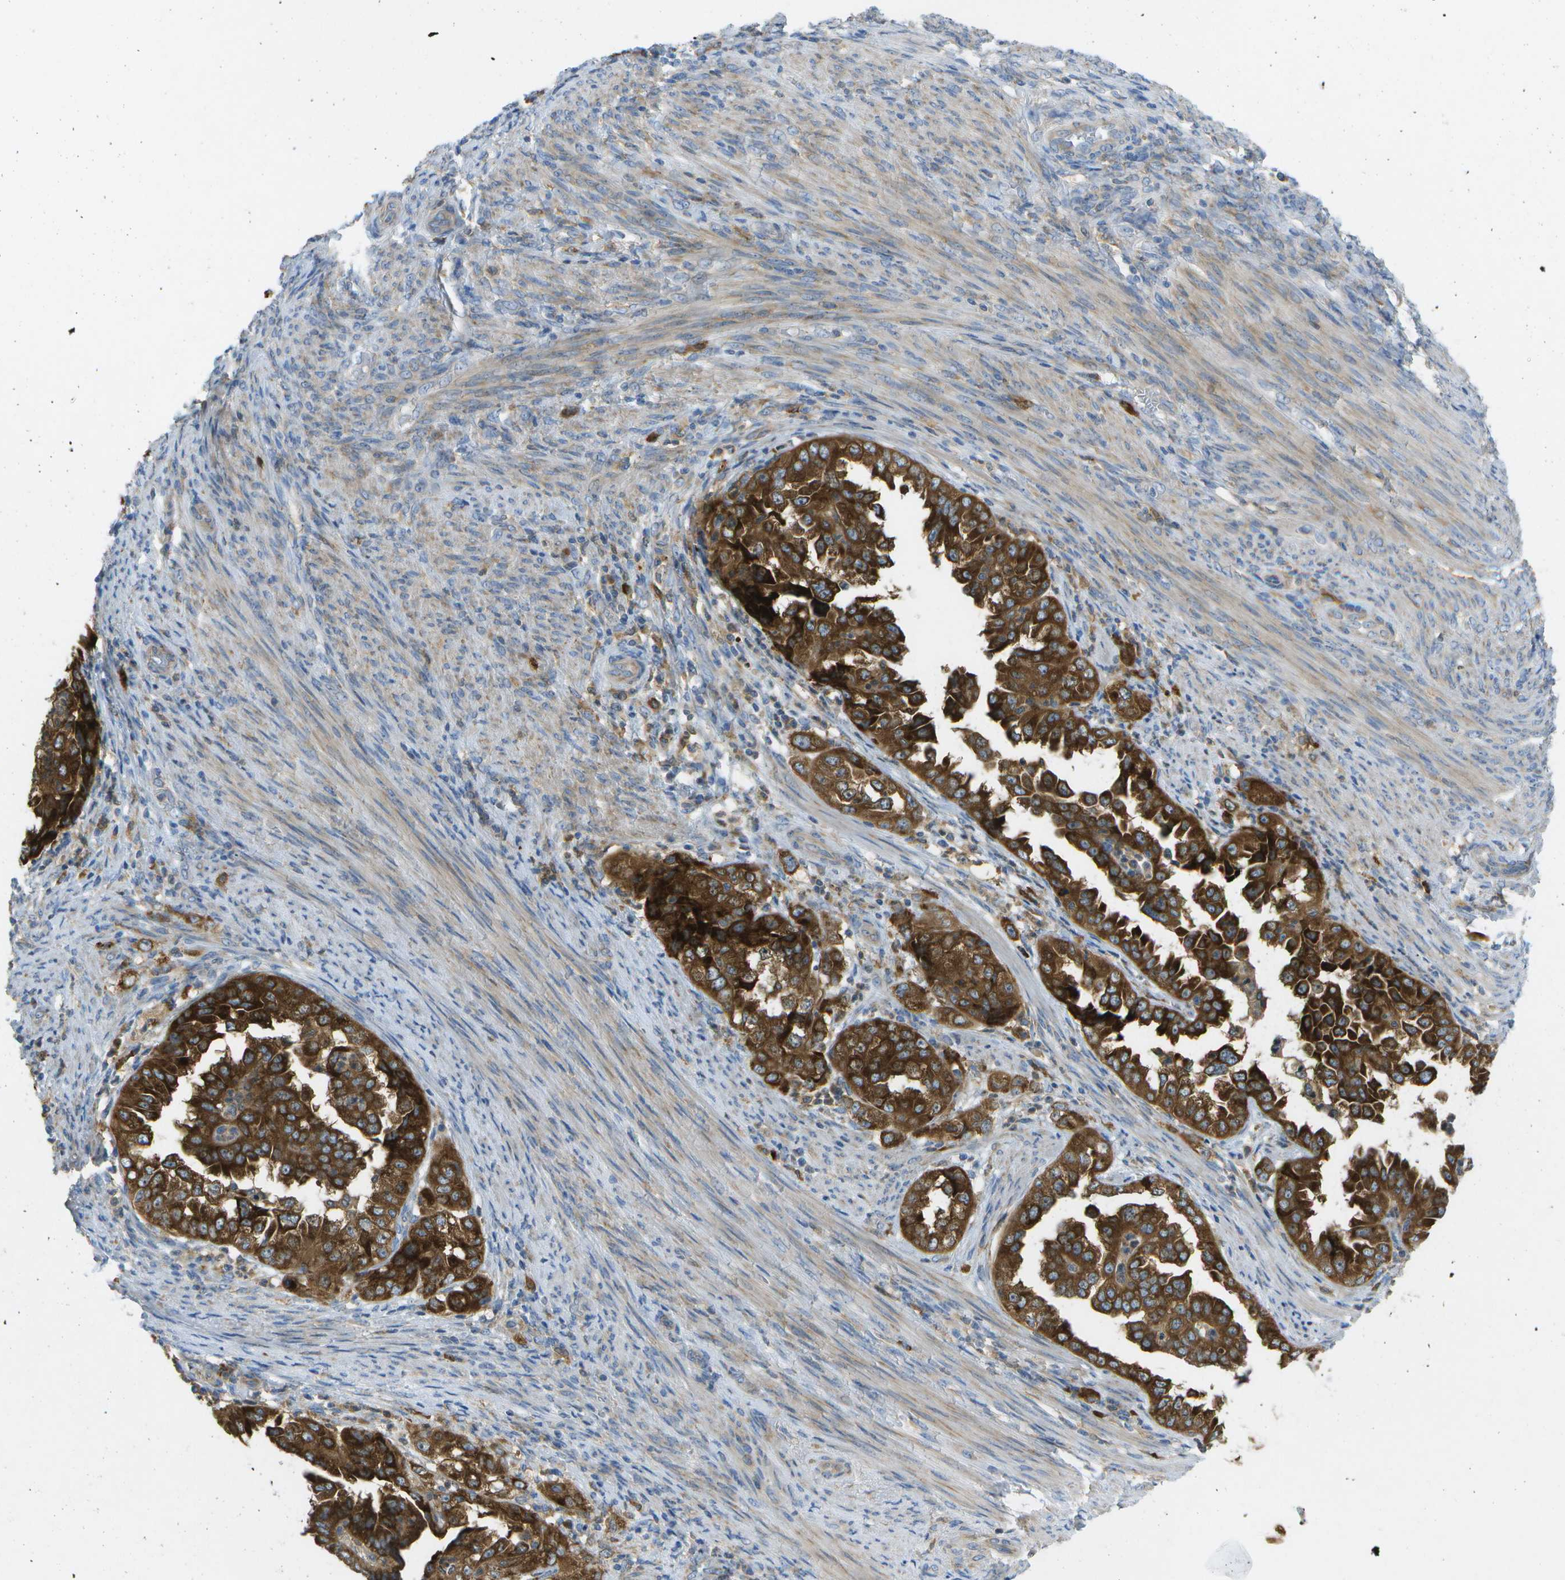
{"staining": {"intensity": "strong", "quantity": ">75%", "location": "cytoplasmic/membranous"}, "tissue": "endometrial cancer", "cell_type": "Tumor cells", "image_type": "cancer", "snomed": [{"axis": "morphology", "description": "Adenocarcinoma, NOS"}, {"axis": "topography", "description": "Endometrium"}], "caption": "High-magnification brightfield microscopy of endometrial adenocarcinoma stained with DAB (3,3'-diaminobenzidine) (brown) and counterstained with hematoxylin (blue). tumor cells exhibit strong cytoplasmic/membranous positivity is present in approximately>75% of cells.", "gene": "WNK2", "patient": {"sex": "female", "age": 85}}